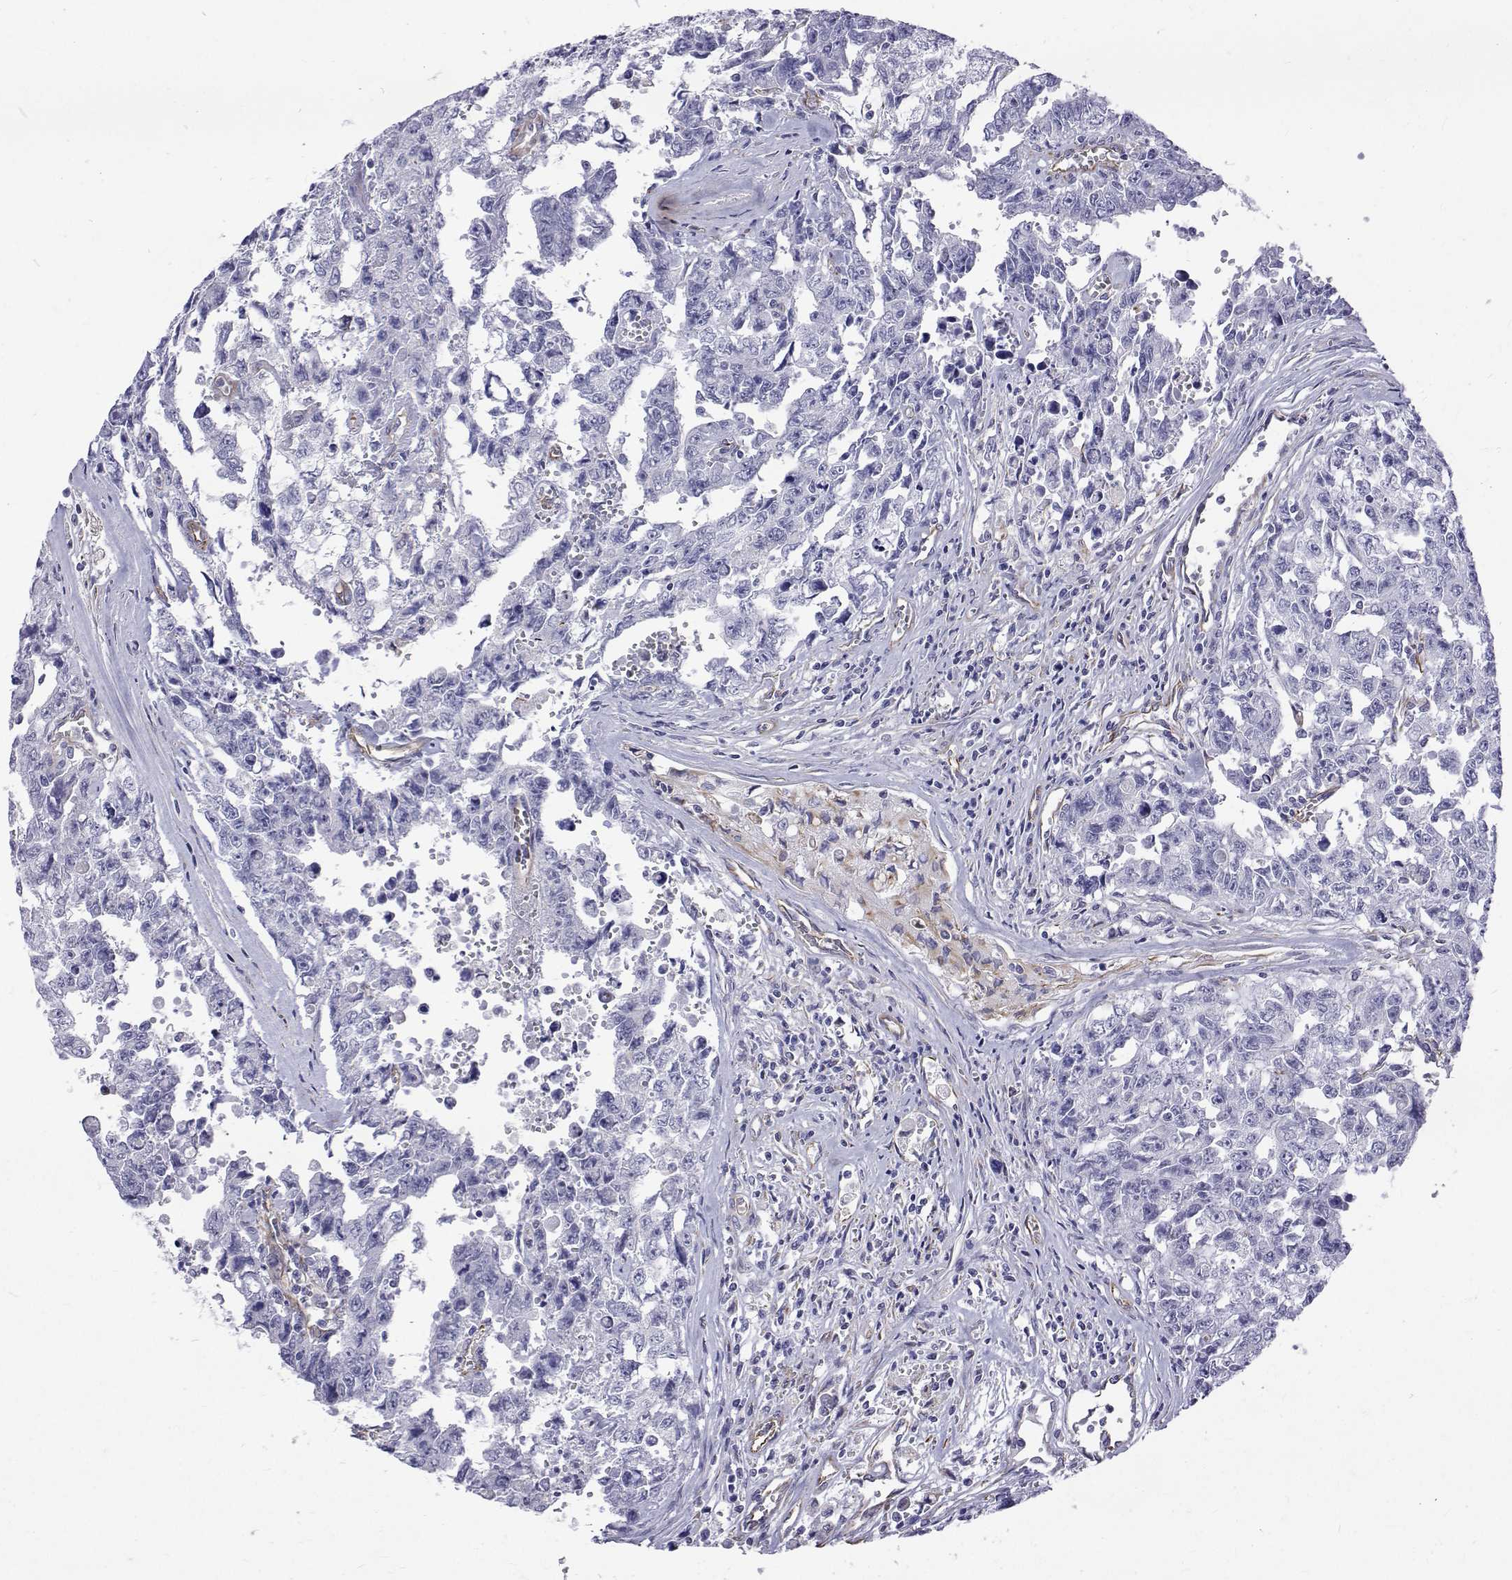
{"staining": {"intensity": "negative", "quantity": "none", "location": "none"}, "tissue": "testis cancer", "cell_type": "Tumor cells", "image_type": "cancer", "snomed": [{"axis": "morphology", "description": "Carcinoma, Embryonal, NOS"}, {"axis": "topography", "description": "Testis"}], "caption": "Immunohistochemistry (IHC) of human embryonal carcinoma (testis) demonstrates no staining in tumor cells.", "gene": "OPRPN", "patient": {"sex": "male", "age": 24}}